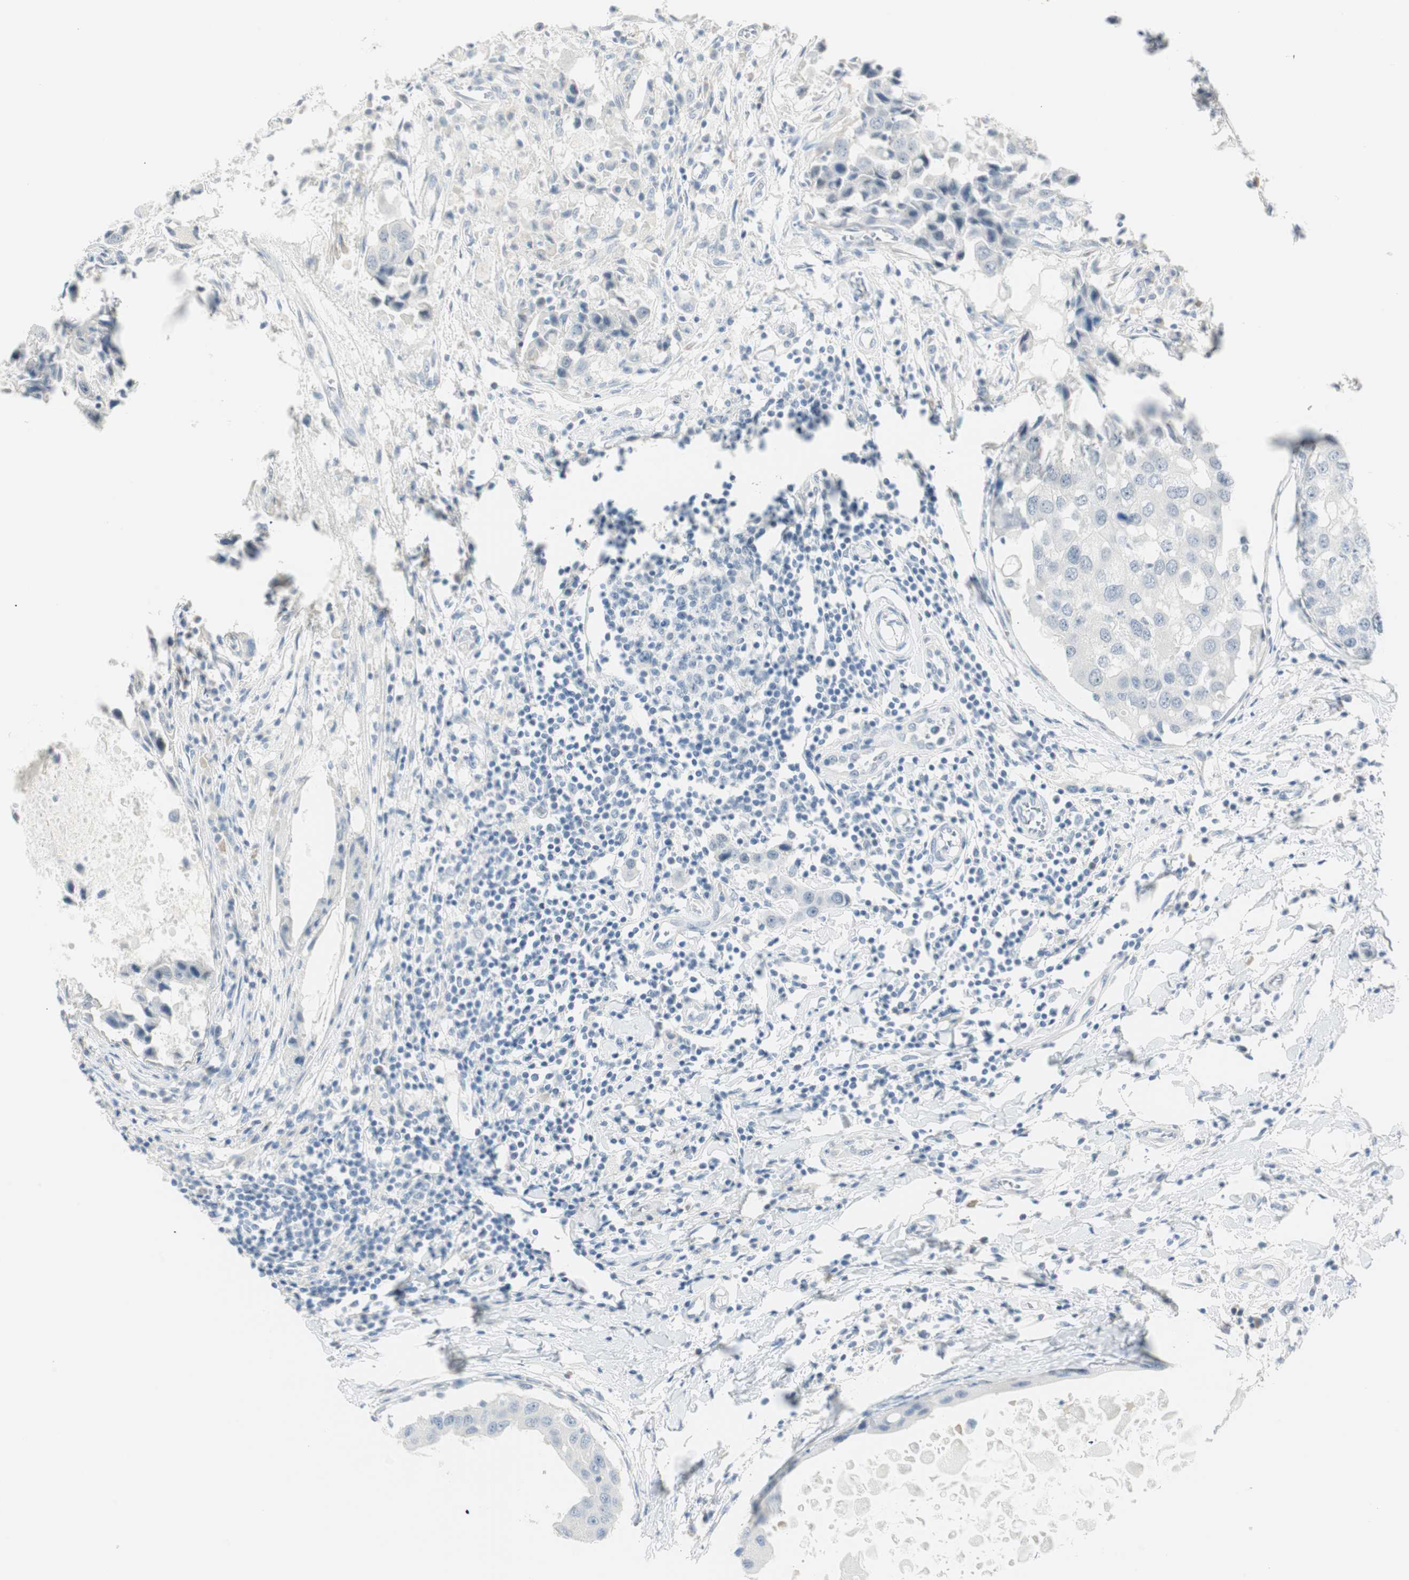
{"staining": {"intensity": "negative", "quantity": "none", "location": "none"}, "tissue": "breast cancer", "cell_type": "Tumor cells", "image_type": "cancer", "snomed": [{"axis": "morphology", "description": "Duct carcinoma"}, {"axis": "topography", "description": "Breast"}], "caption": "Tumor cells show no significant positivity in infiltrating ductal carcinoma (breast).", "gene": "MLLT10", "patient": {"sex": "female", "age": 27}}